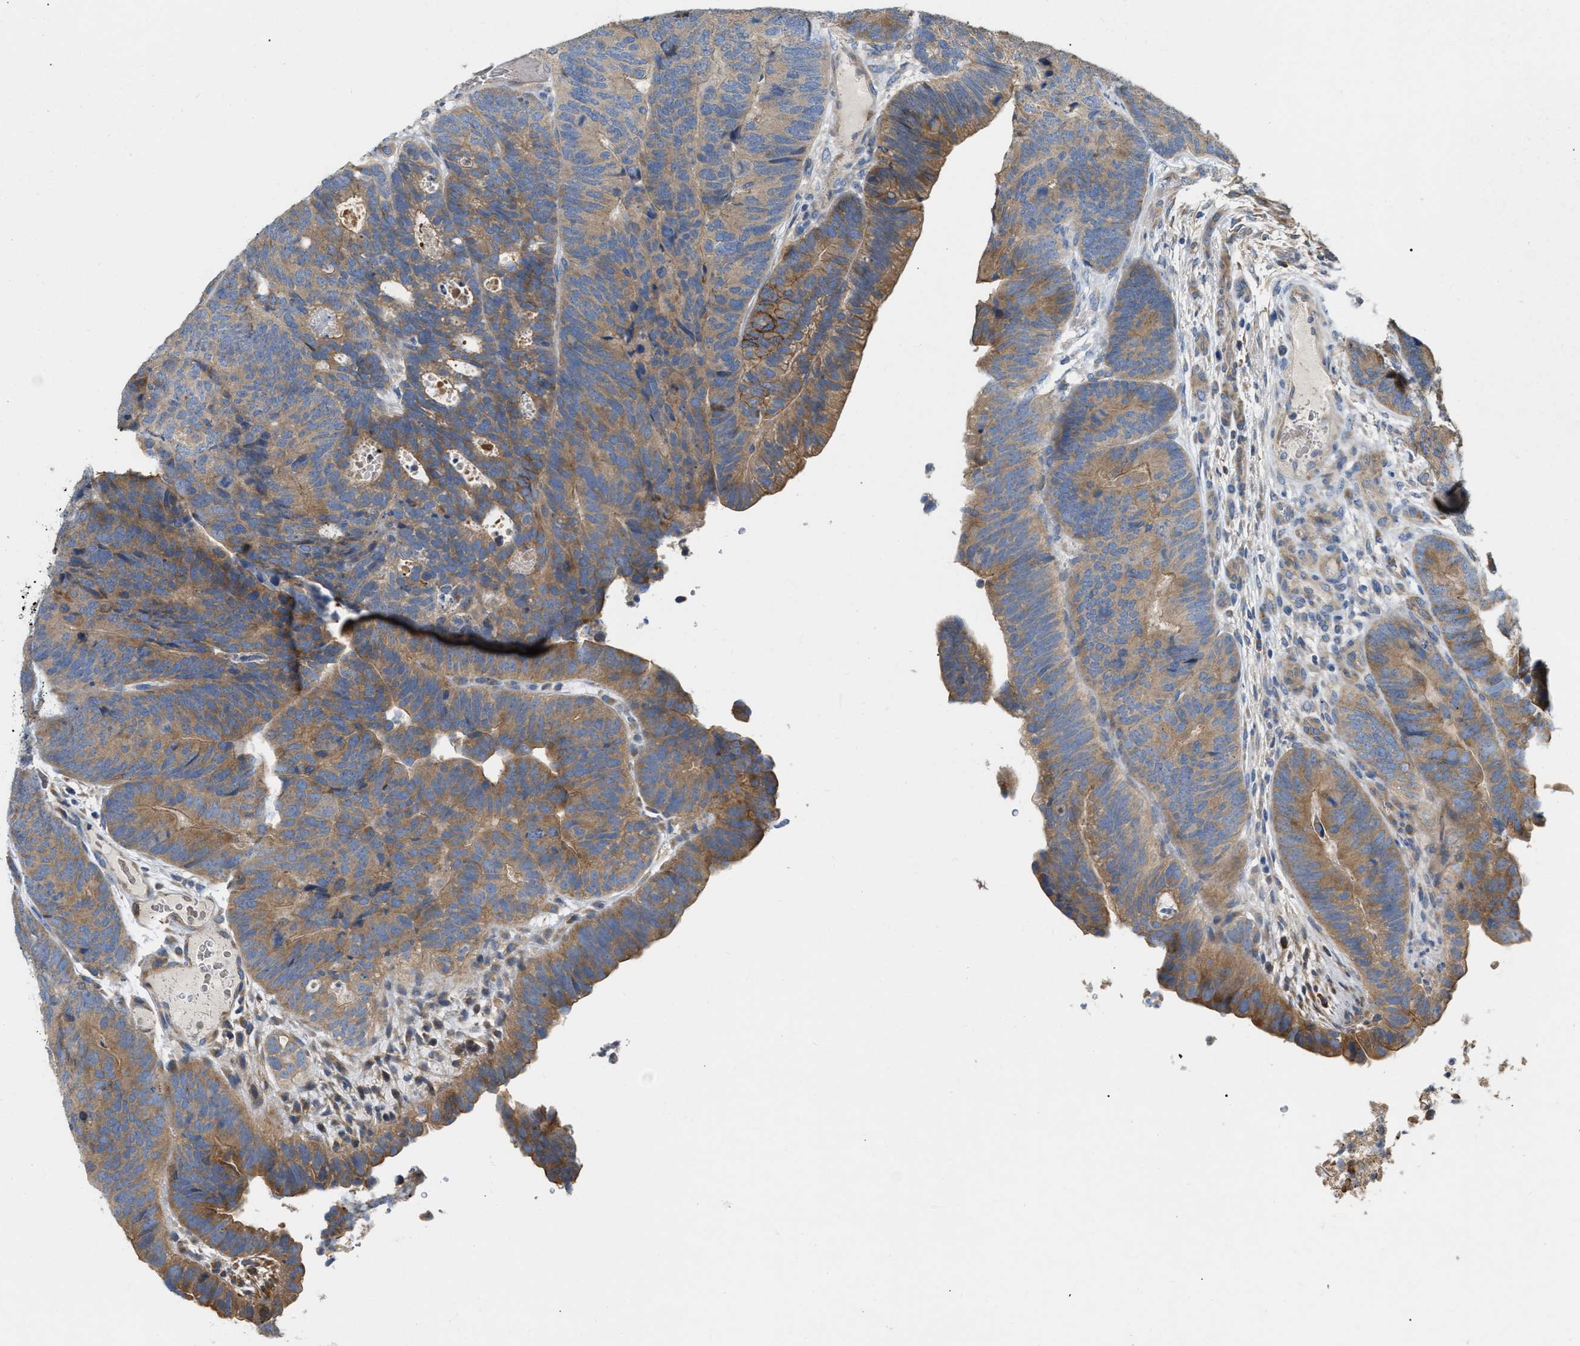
{"staining": {"intensity": "moderate", "quantity": ">75%", "location": "cytoplasmic/membranous"}, "tissue": "colorectal cancer", "cell_type": "Tumor cells", "image_type": "cancer", "snomed": [{"axis": "morphology", "description": "Adenocarcinoma, NOS"}, {"axis": "topography", "description": "Colon"}], "caption": "Brown immunohistochemical staining in human colorectal cancer (adenocarcinoma) exhibits moderate cytoplasmic/membranous expression in about >75% of tumor cells.", "gene": "DHX58", "patient": {"sex": "female", "age": 67}}